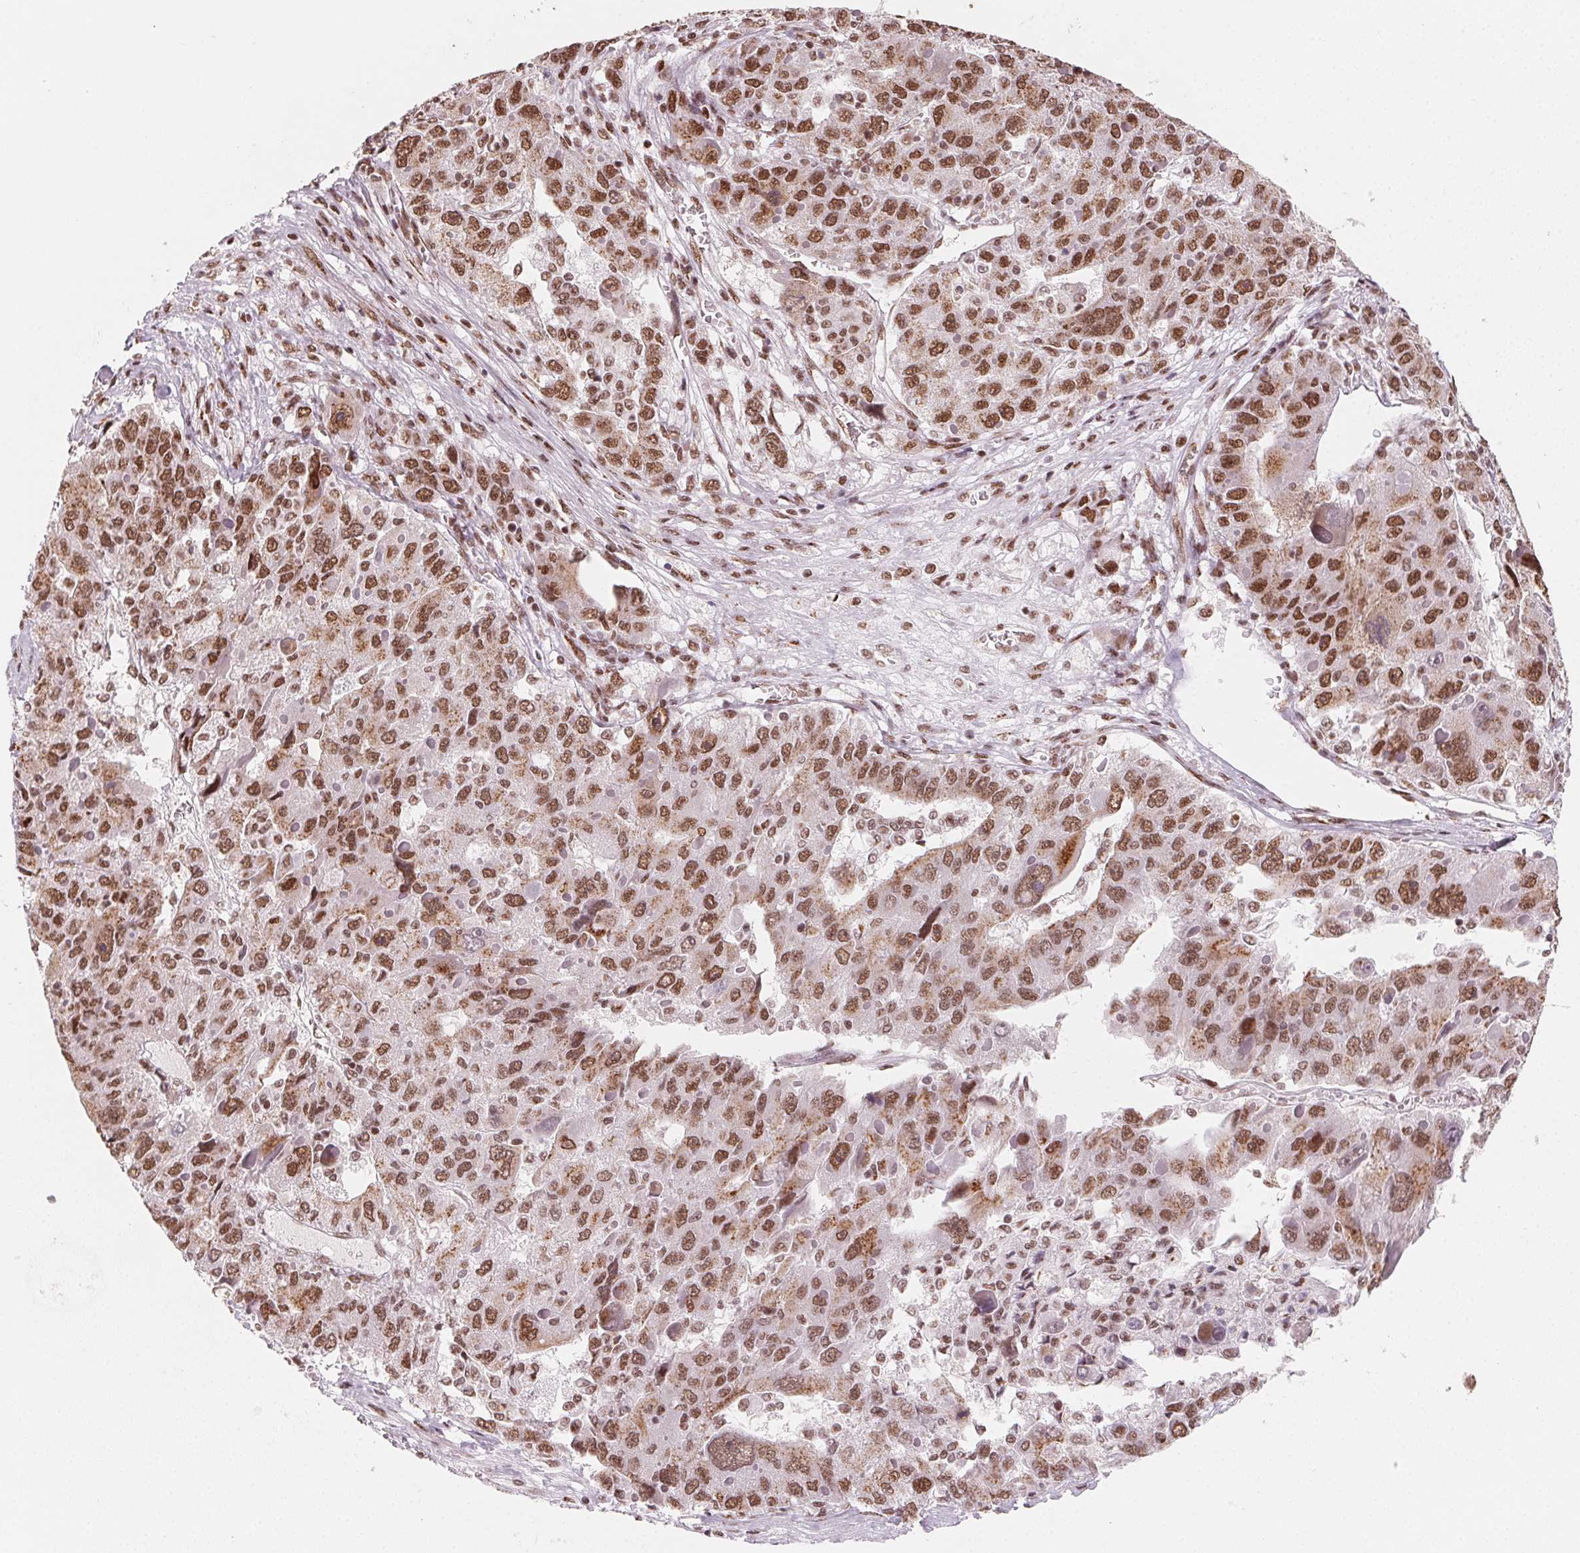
{"staining": {"intensity": "moderate", "quantity": ">75%", "location": "cytoplasmic/membranous,nuclear"}, "tissue": "liver cancer", "cell_type": "Tumor cells", "image_type": "cancer", "snomed": [{"axis": "morphology", "description": "Carcinoma, Hepatocellular, NOS"}, {"axis": "topography", "description": "Liver"}], "caption": "Protein expression analysis of liver hepatocellular carcinoma exhibits moderate cytoplasmic/membranous and nuclear positivity in approximately >75% of tumor cells.", "gene": "TOPORS", "patient": {"sex": "female", "age": 41}}